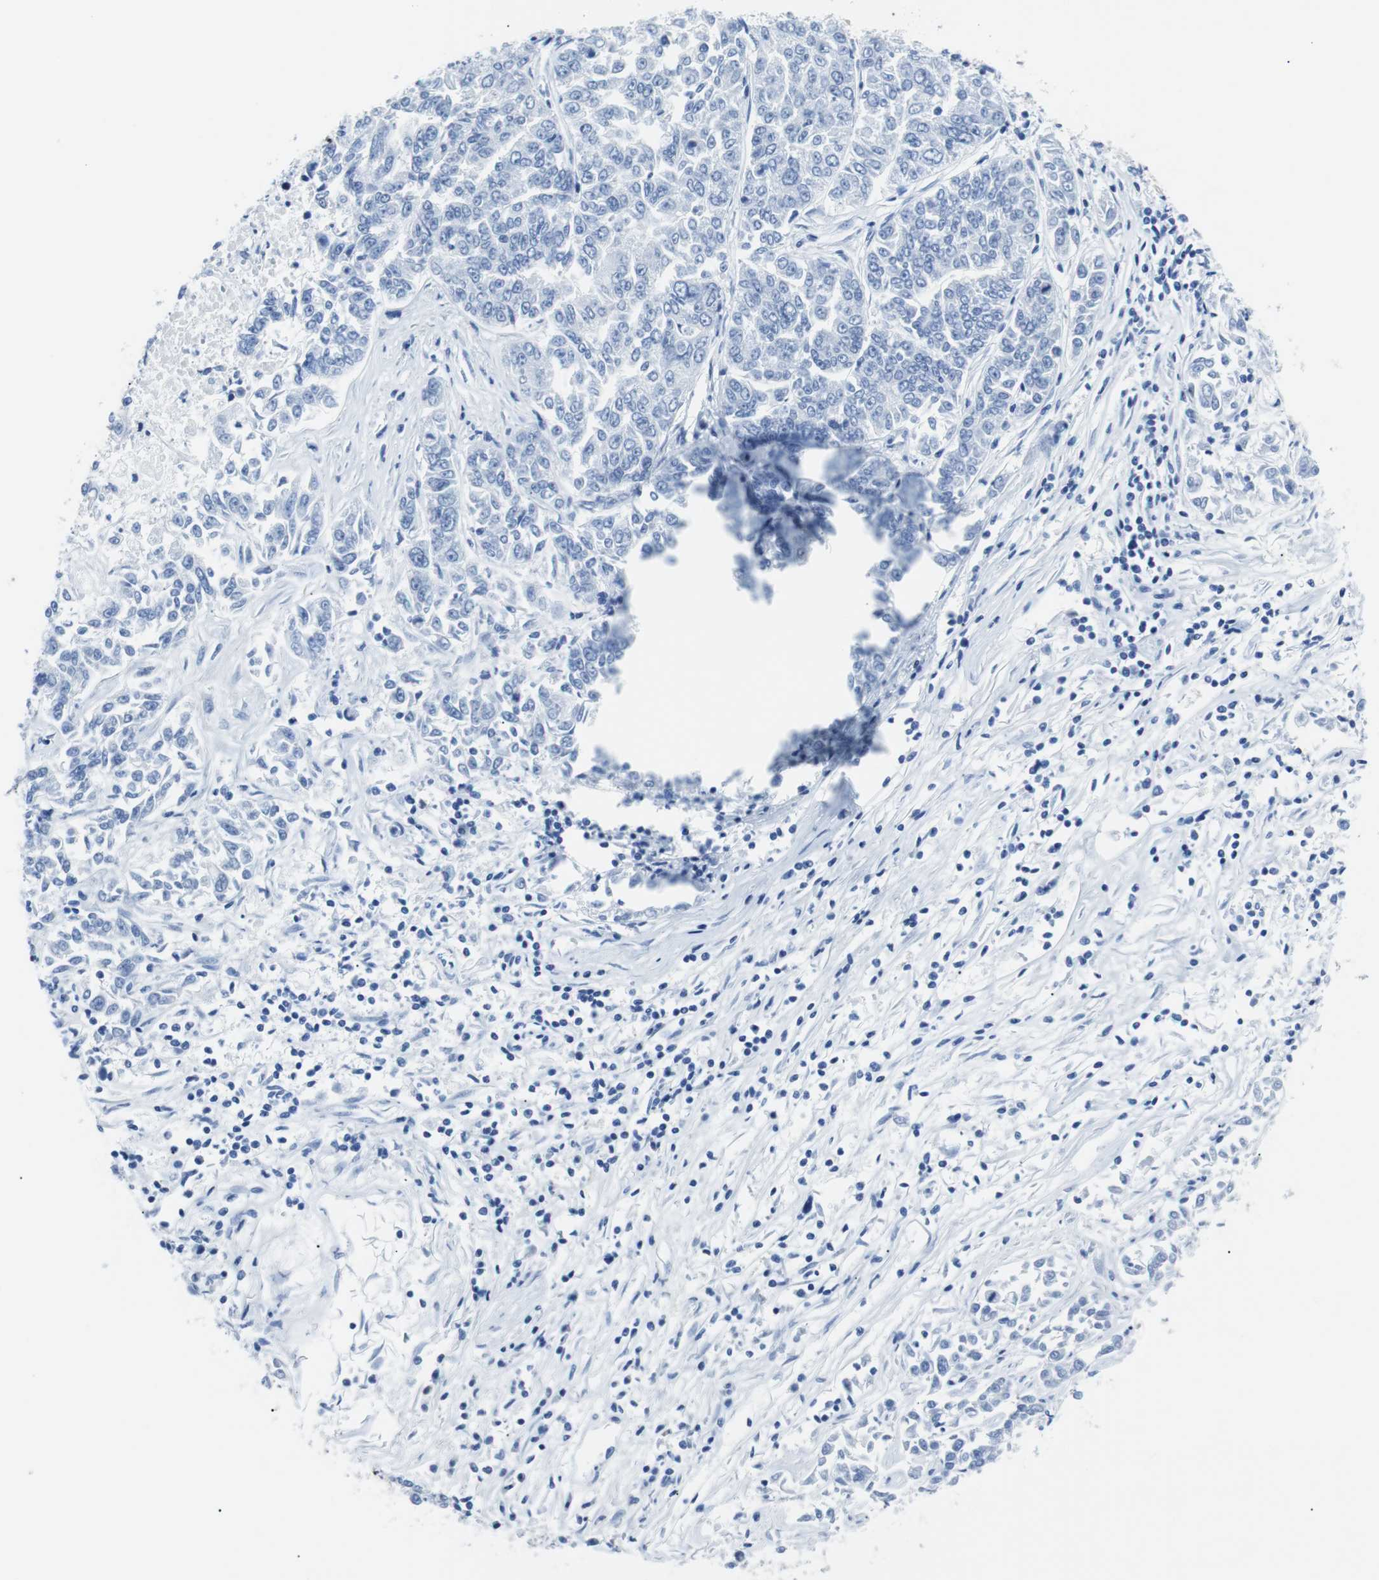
{"staining": {"intensity": "negative", "quantity": "none", "location": "none"}, "tissue": "lung cancer", "cell_type": "Tumor cells", "image_type": "cancer", "snomed": [{"axis": "morphology", "description": "Adenocarcinoma, NOS"}, {"axis": "topography", "description": "Lung"}], "caption": "DAB (3,3'-diaminobenzidine) immunohistochemical staining of lung adenocarcinoma demonstrates no significant staining in tumor cells. The staining was performed using DAB (3,3'-diaminobenzidine) to visualize the protein expression in brown, while the nuclei were stained in blue with hematoxylin (Magnification: 20x).", "gene": "JUN", "patient": {"sex": "male", "age": 84}}